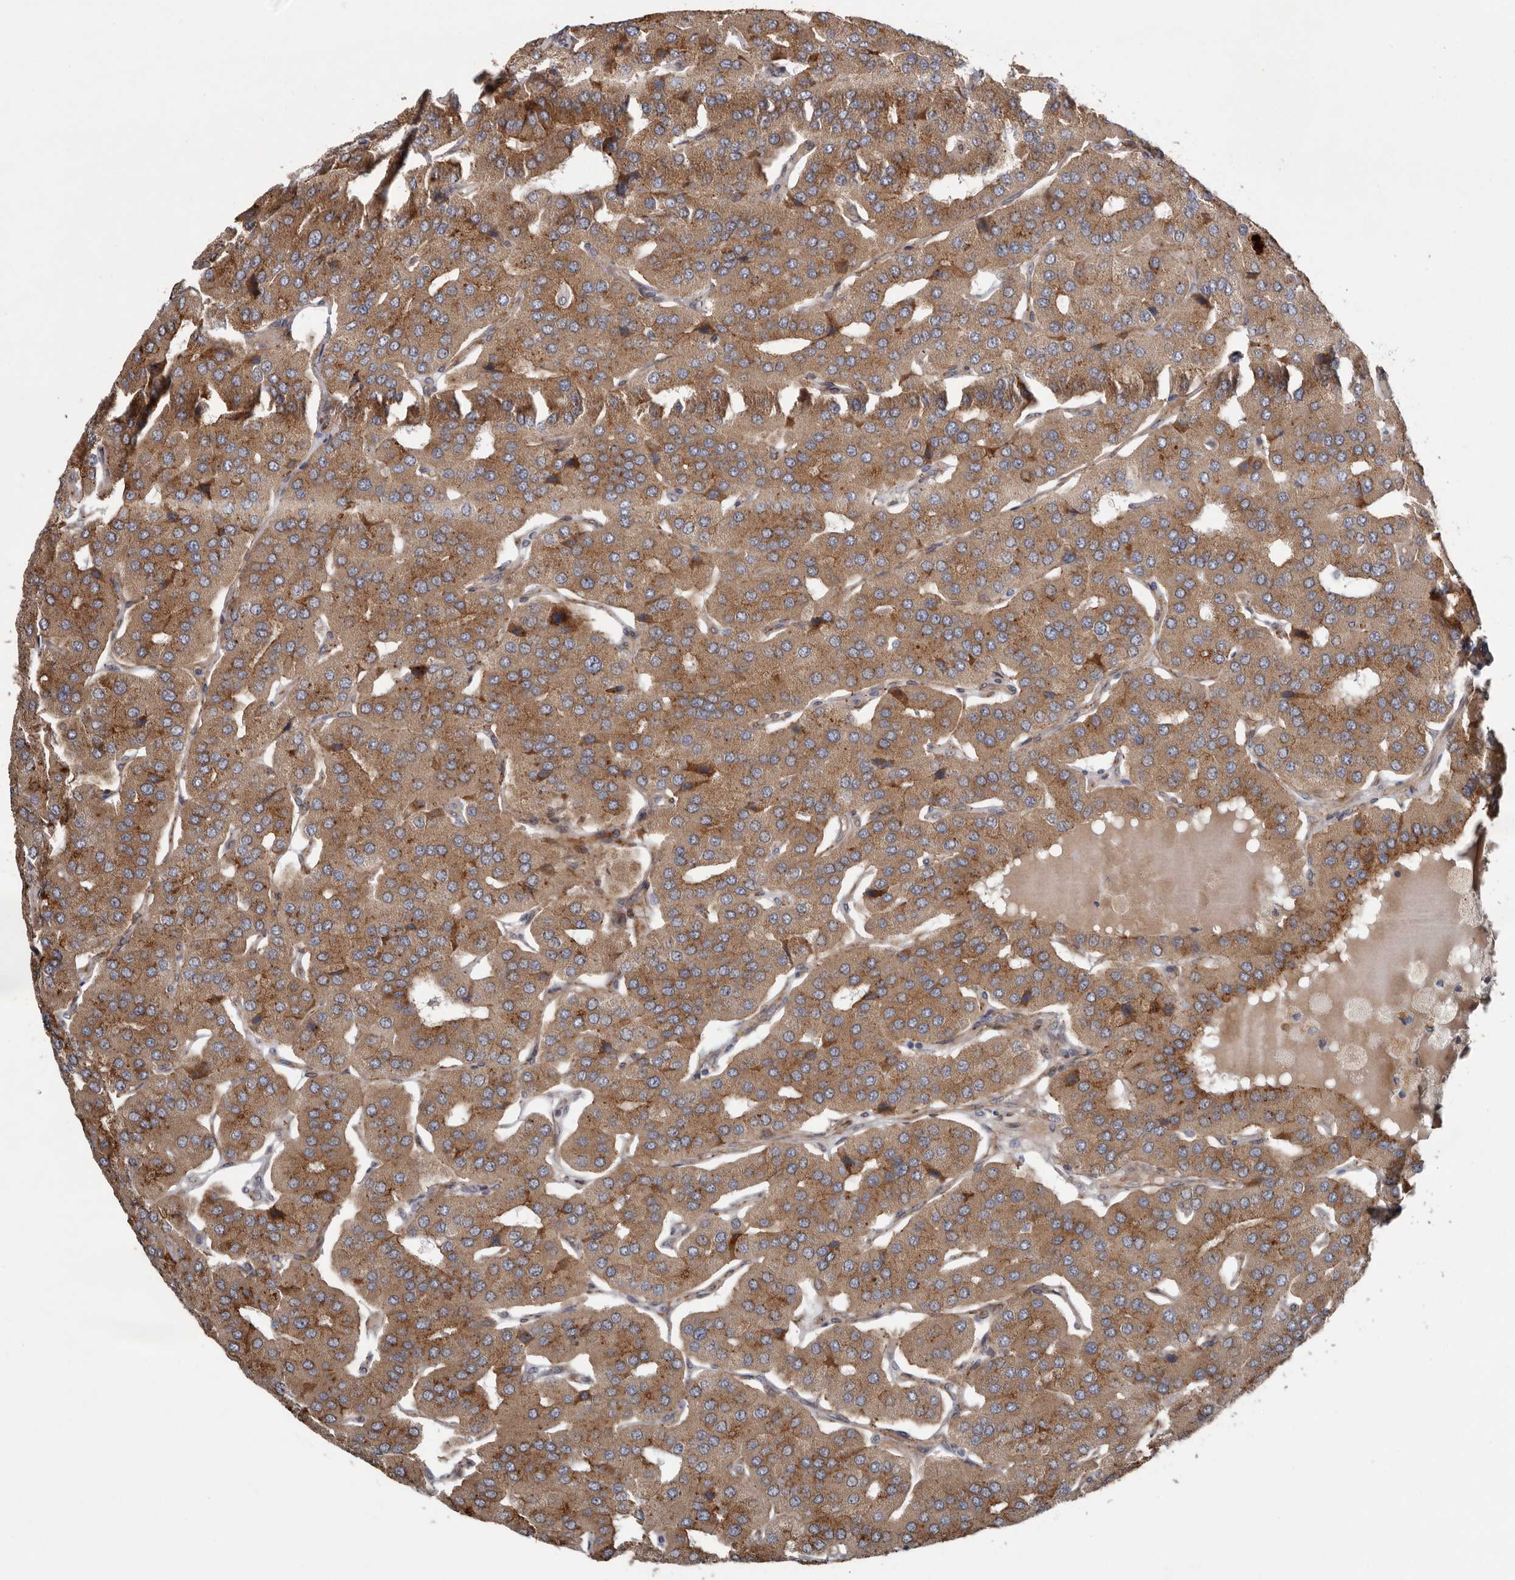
{"staining": {"intensity": "moderate", "quantity": ">75%", "location": "cytoplasmic/membranous"}, "tissue": "parathyroid gland", "cell_type": "Glandular cells", "image_type": "normal", "snomed": [{"axis": "morphology", "description": "Normal tissue, NOS"}, {"axis": "morphology", "description": "Adenoma, NOS"}, {"axis": "topography", "description": "Parathyroid gland"}], "caption": "An image of parathyroid gland stained for a protein shows moderate cytoplasmic/membranous brown staining in glandular cells. Using DAB (brown) and hematoxylin (blue) stains, captured at high magnification using brightfield microscopy.", "gene": "RANBP17", "patient": {"sex": "female", "age": 86}}